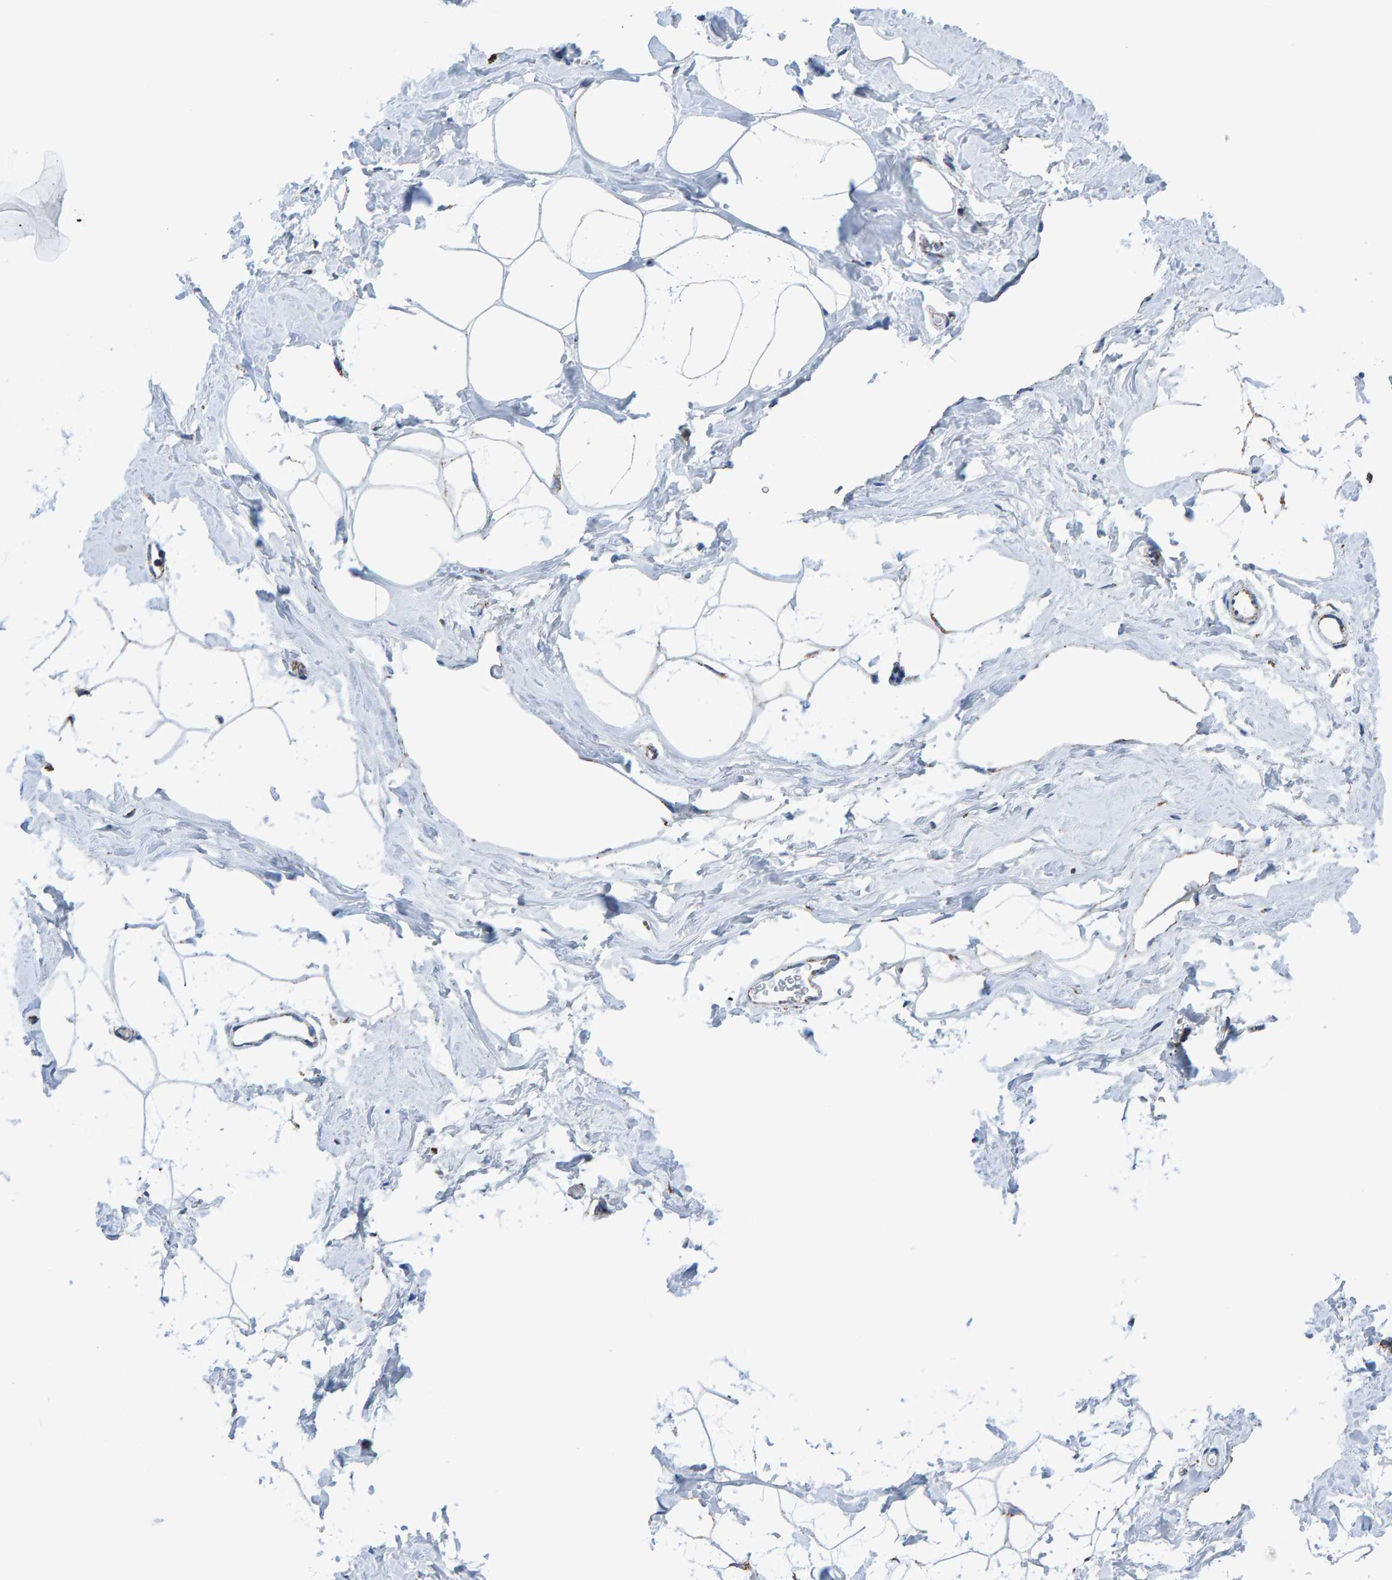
{"staining": {"intensity": "moderate", "quantity": ">75%", "location": "cytoplasmic/membranous"}, "tissue": "adipose tissue", "cell_type": "Adipocytes", "image_type": "normal", "snomed": [{"axis": "morphology", "description": "Normal tissue, NOS"}, {"axis": "morphology", "description": "Fibrosis, NOS"}, {"axis": "topography", "description": "Breast"}, {"axis": "topography", "description": "Adipose tissue"}], "caption": "Approximately >75% of adipocytes in benign human adipose tissue show moderate cytoplasmic/membranous protein positivity as visualized by brown immunohistochemical staining.", "gene": "ENSG00000262660", "patient": {"sex": "female", "age": 39}}